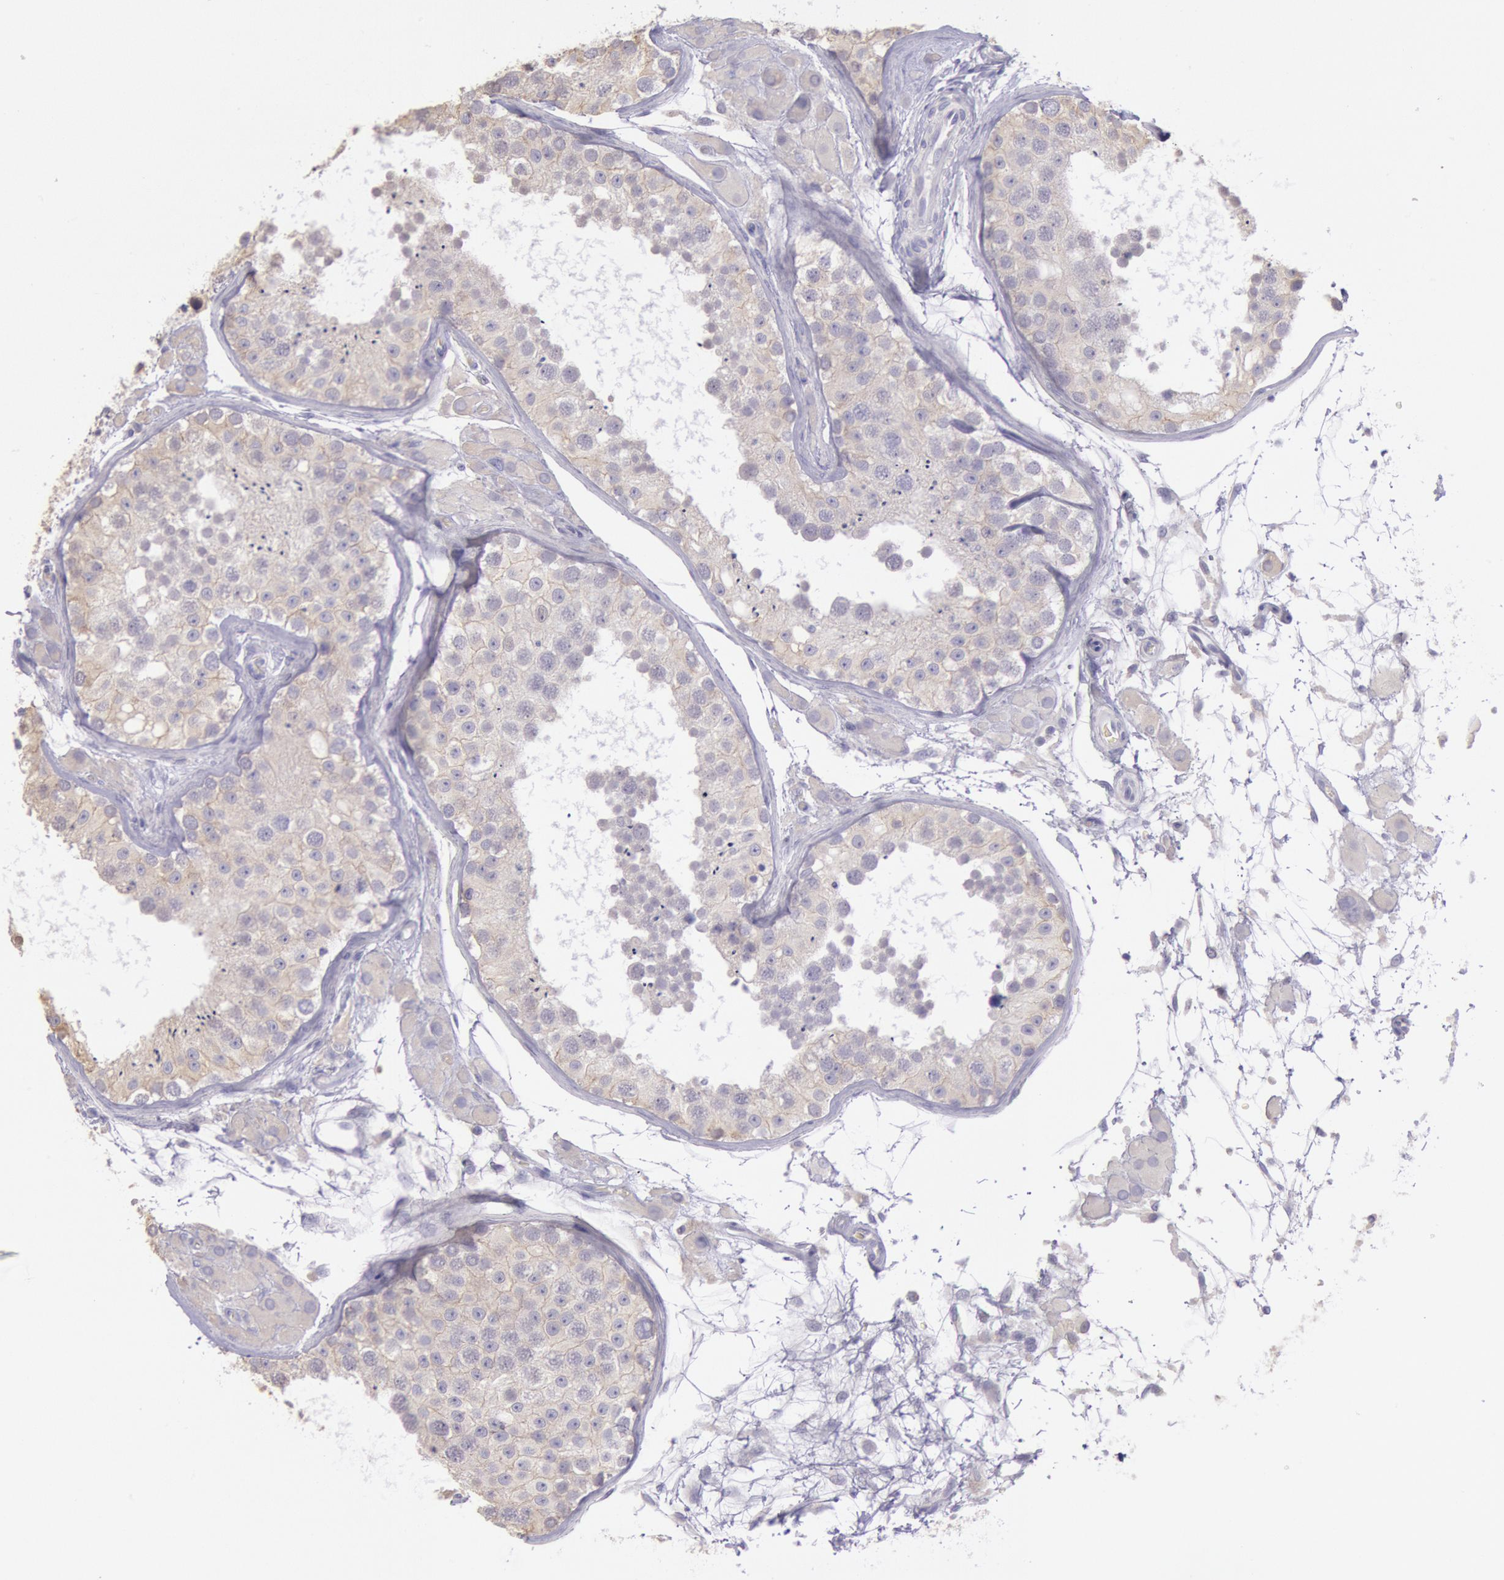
{"staining": {"intensity": "negative", "quantity": "none", "location": "none"}, "tissue": "testis", "cell_type": "Cells in seminiferous ducts", "image_type": "normal", "snomed": [{"axis": "morphology", "description": "Normal tissue, NOS"}, {"axis": "topography", "description": "Testis"}], "caption": "The histopathology image displays no staining of cells in seminiferous ducts in unremarkable testis. The staining was performed using DAB (3,3'-diaminobenzidine) to visualize the protein expression in brown, while the nuclei were stained in blue with hematoxylin (Magnification: 20x).", "gene": "MYH1", "patient": {"sex": "male", "age": 26}}